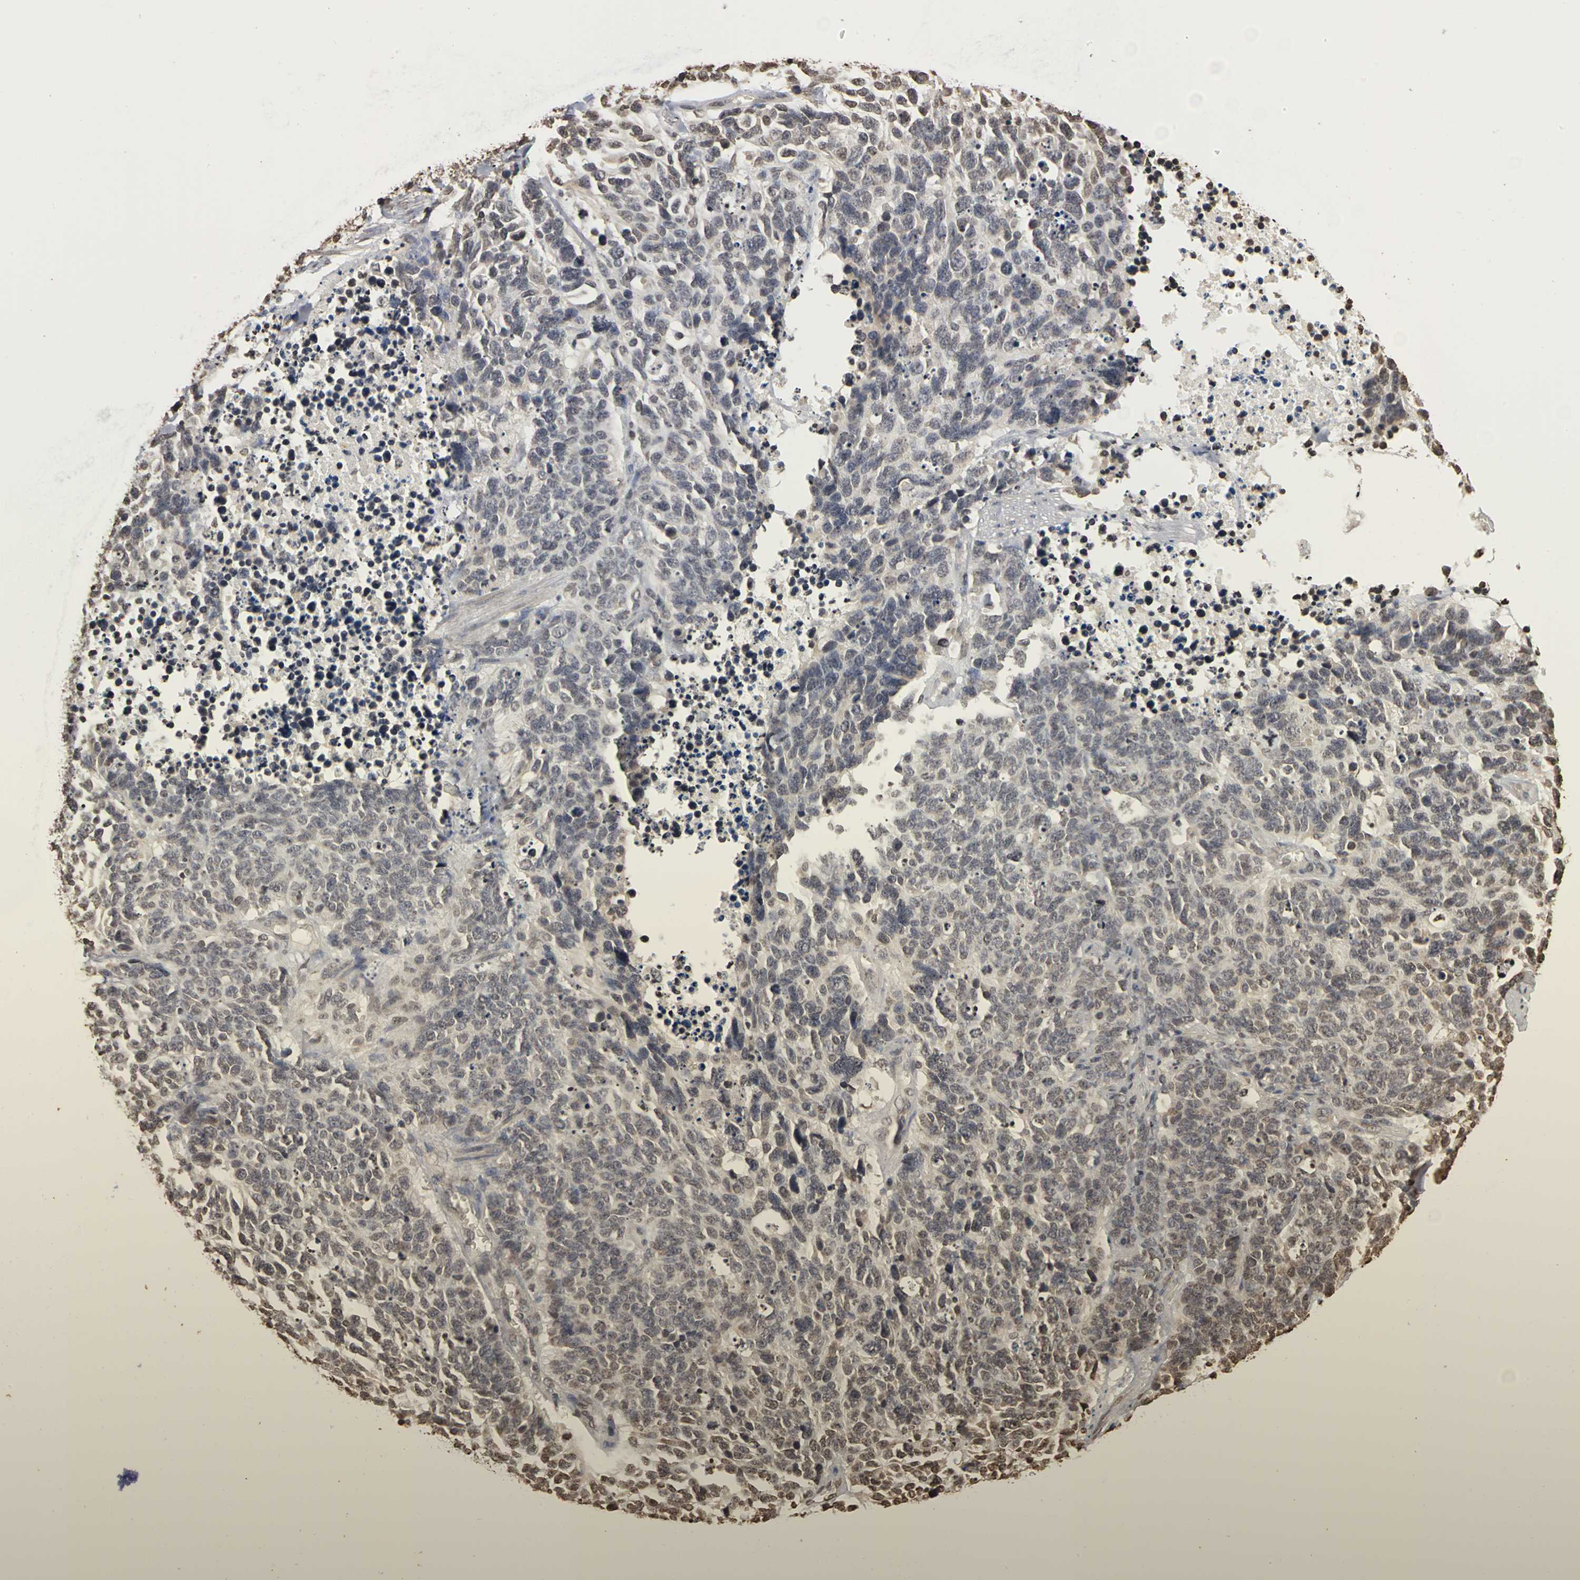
{"staining": {"intensity": "weak", "quantity": "<25%", "location": "nuclear"}, "tissue": "lung cancer", "cell_type": "Tumor cells", "image_type": "cancer", "snomed": [{"axis": "morphology", "description": "Neoplasm, malignant, NOS"}, {"axis": "topography", "description": "Lung"}], "caption": "Malignant neoplasm (lung) stained for a protein using immunohistochemistry (IHC) reveals no positivity tumor cells.", "gene": "ERCC2", "patient": {"sex": "female", "age": 58}}